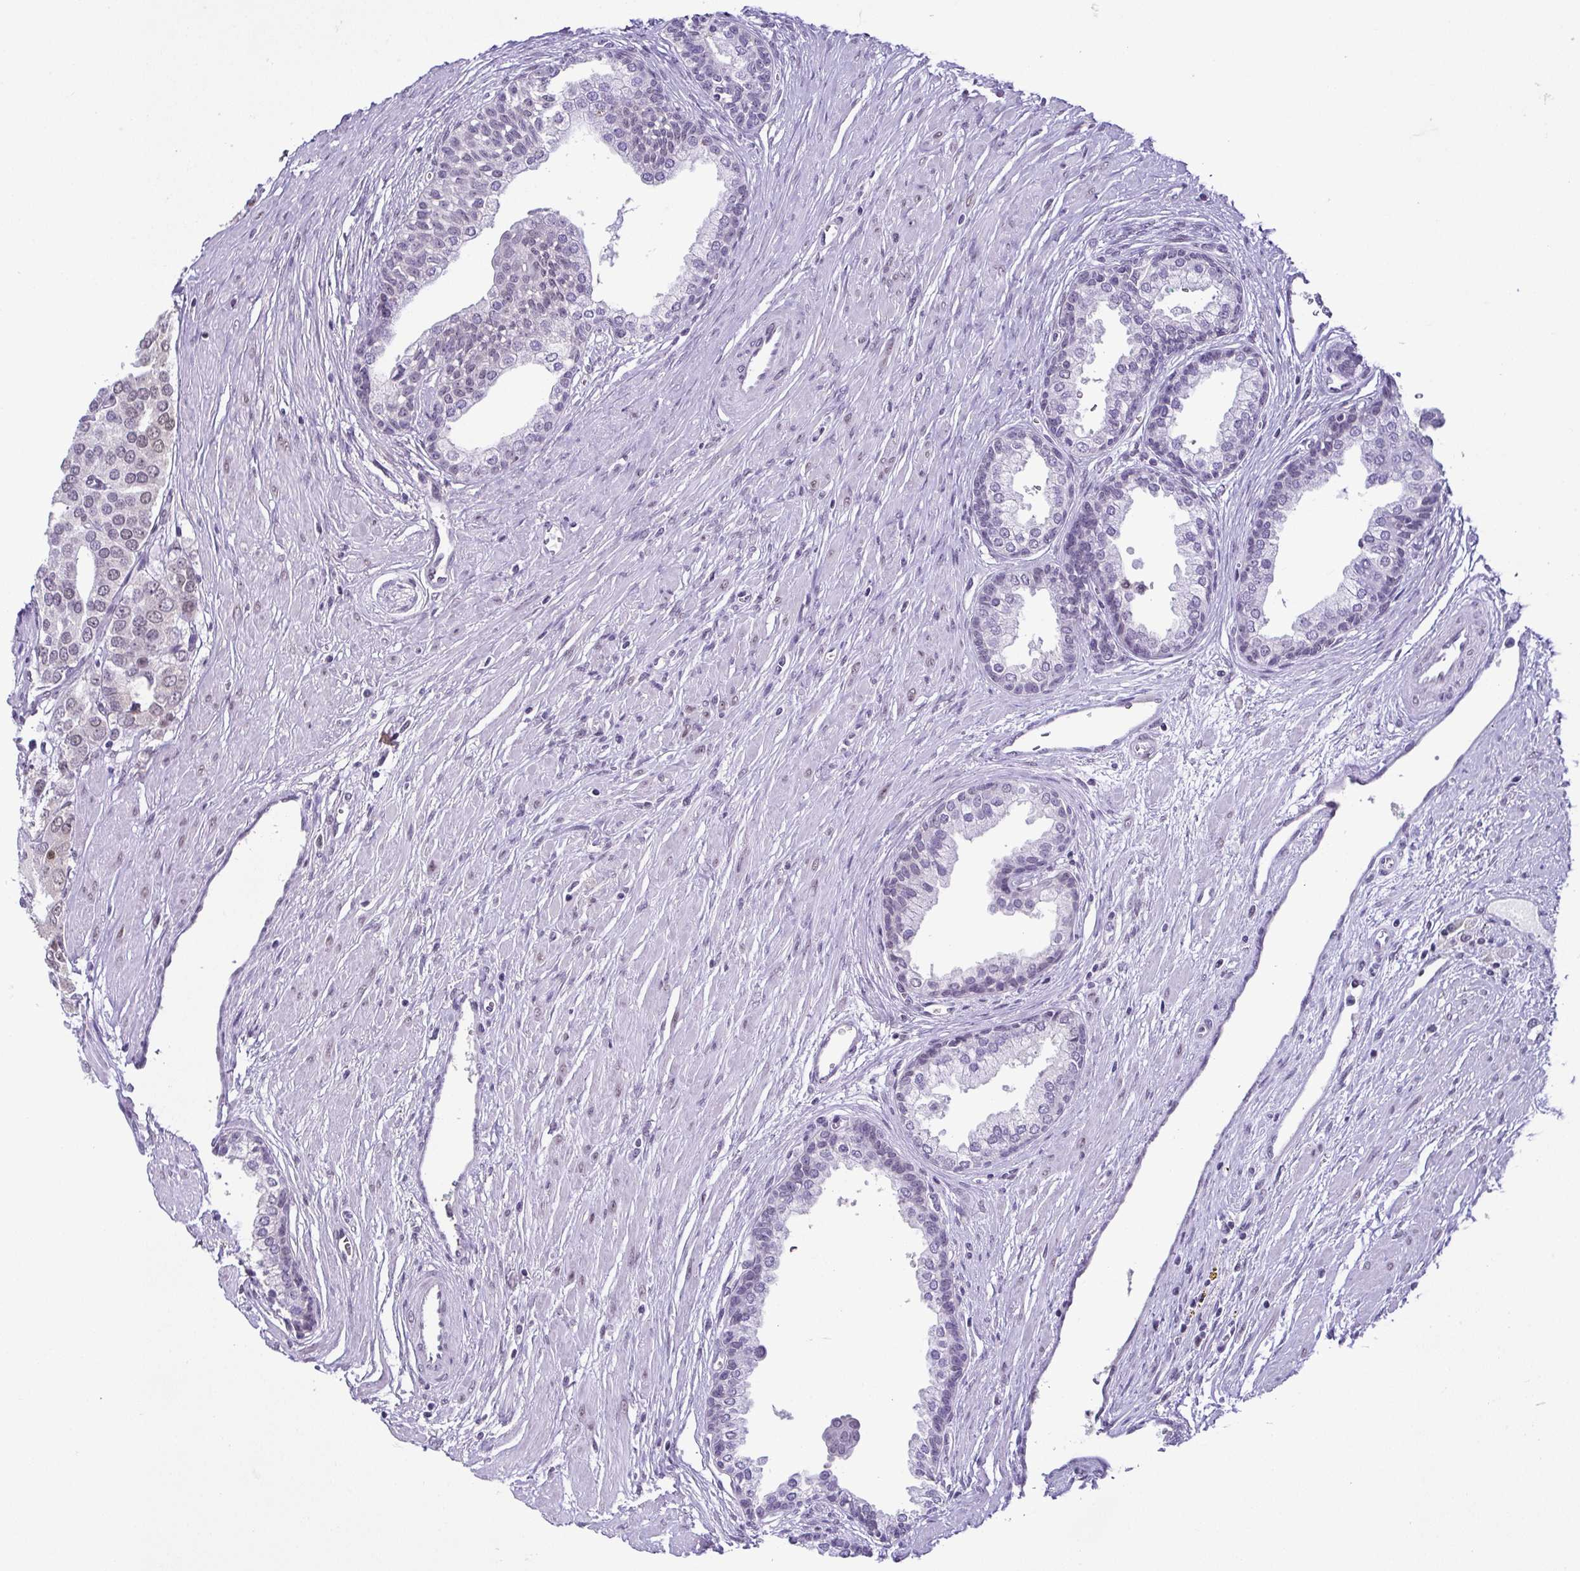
{"staining": {"intensity": "negative", "quantity": "none", "location": "none"}, "tissue": "prostate cancer", "cell_type": "Tumor cells", "image_type": "cancer", "snomed": [{"axis": "morphology", "description": "Adenocarcinoma, High grade"}, {"axis": "topography", "description": "Prostate"}], "caption": "An immunohistochemistry photomicrograph of prostate high-grade adenocarcinoma is shown. There is no staining in tumor cells of prostate high-grade adenocarcinoma. Nuclei are stained in blue.", "gene": "RBM3", "patient": {"sex": "male", "age": 58}}